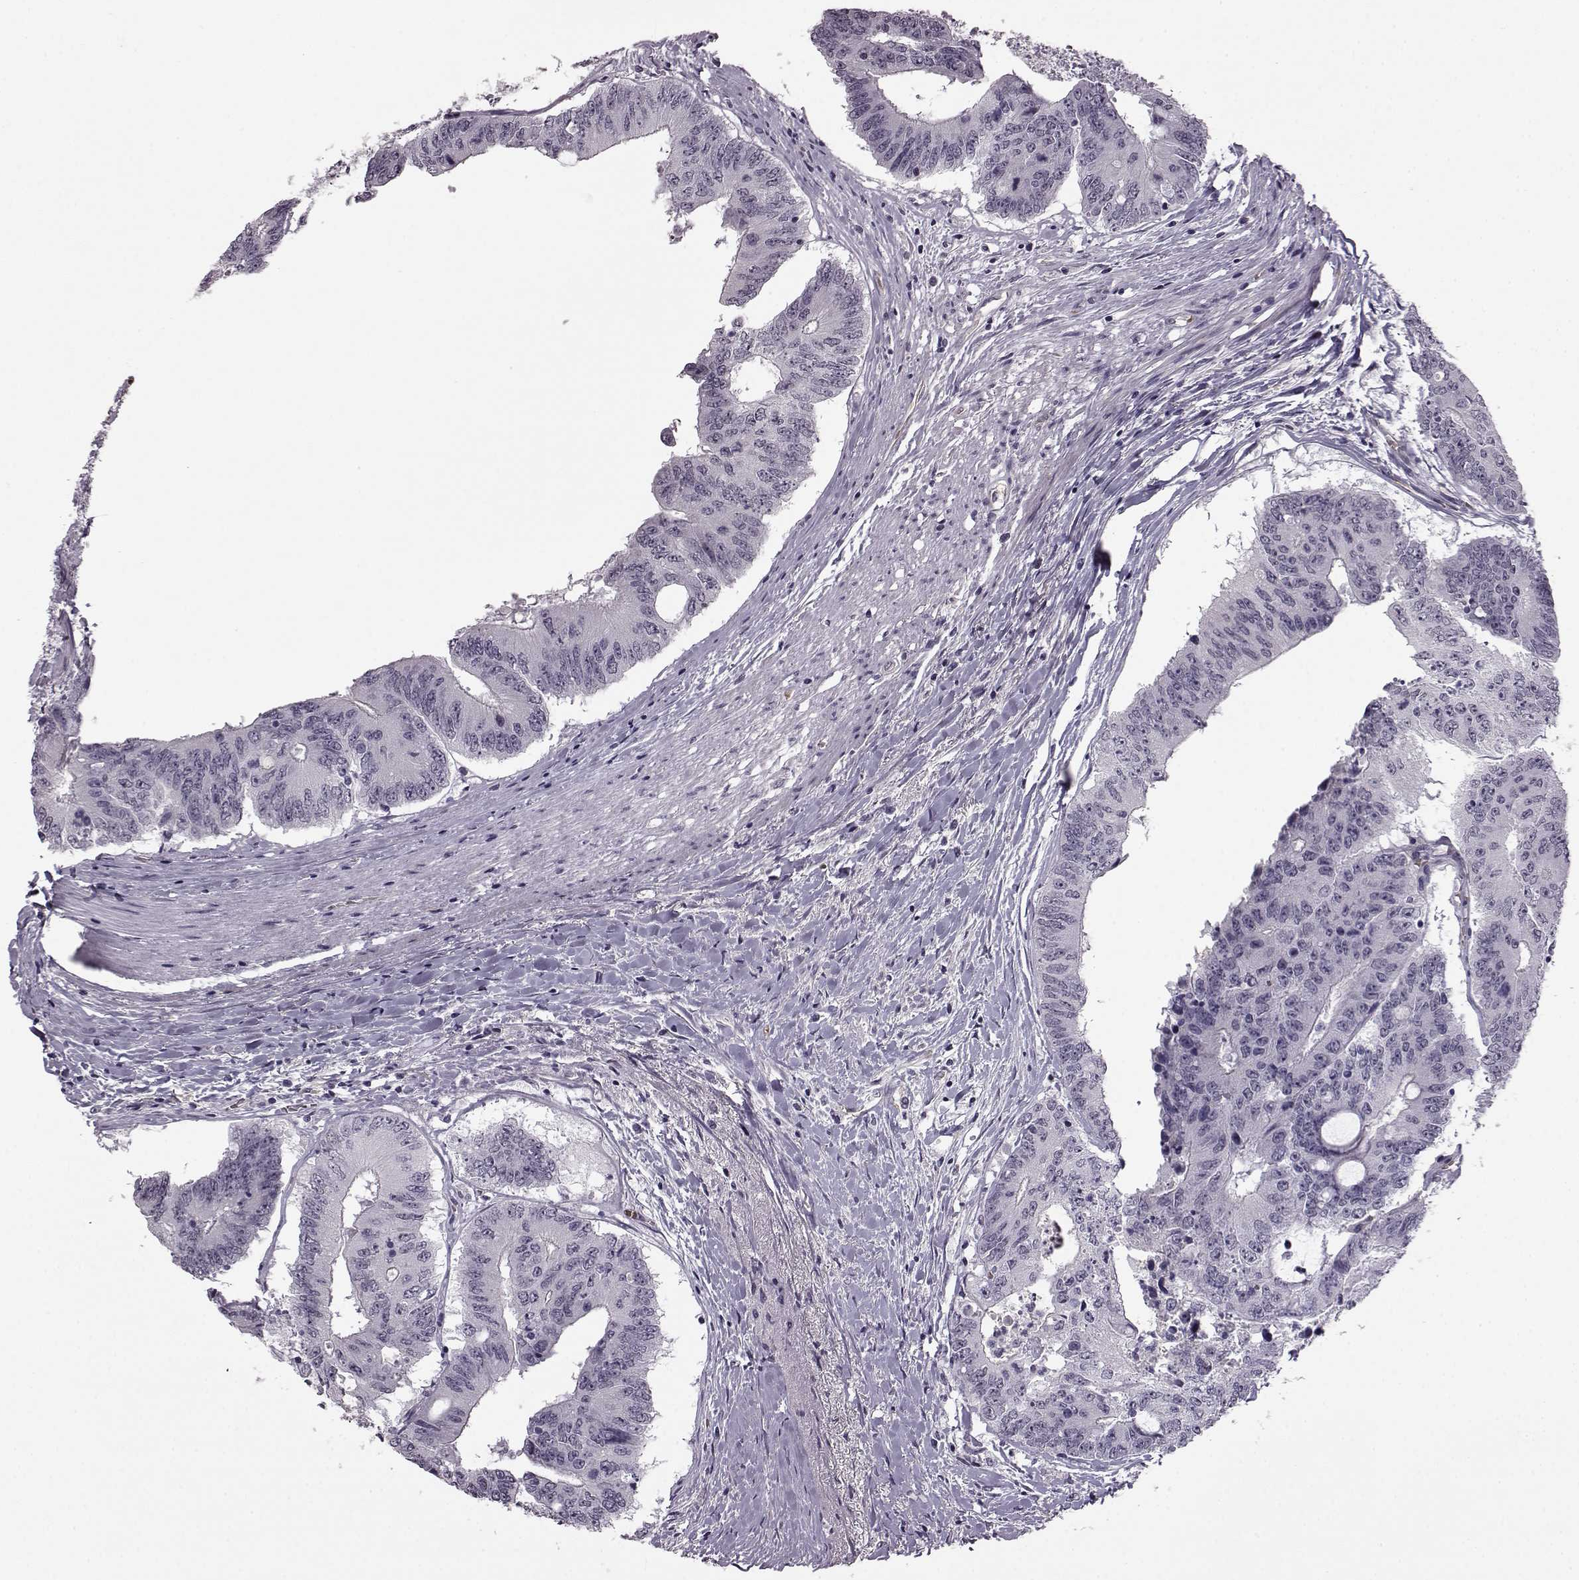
{"staining": {"intensity": "negative", "quantity": "none", "location": "none"}, "tissue": "colorectal cancer", "cell_type": "Tumor cells", "image_type": "cancer", "snomed": [{"axis": "morphology", "description": "Adenocarcinoma, NOS"}, {"axis": "topography", "description": "Rectum"}], "caption": "Colorectal cancer (adenocarcinoma) stained for a protein using immunohistochemistry demonstrates no expression tumor cells.", "gene": "PROP1", "patient": {"sex": "male", "age": 59}}